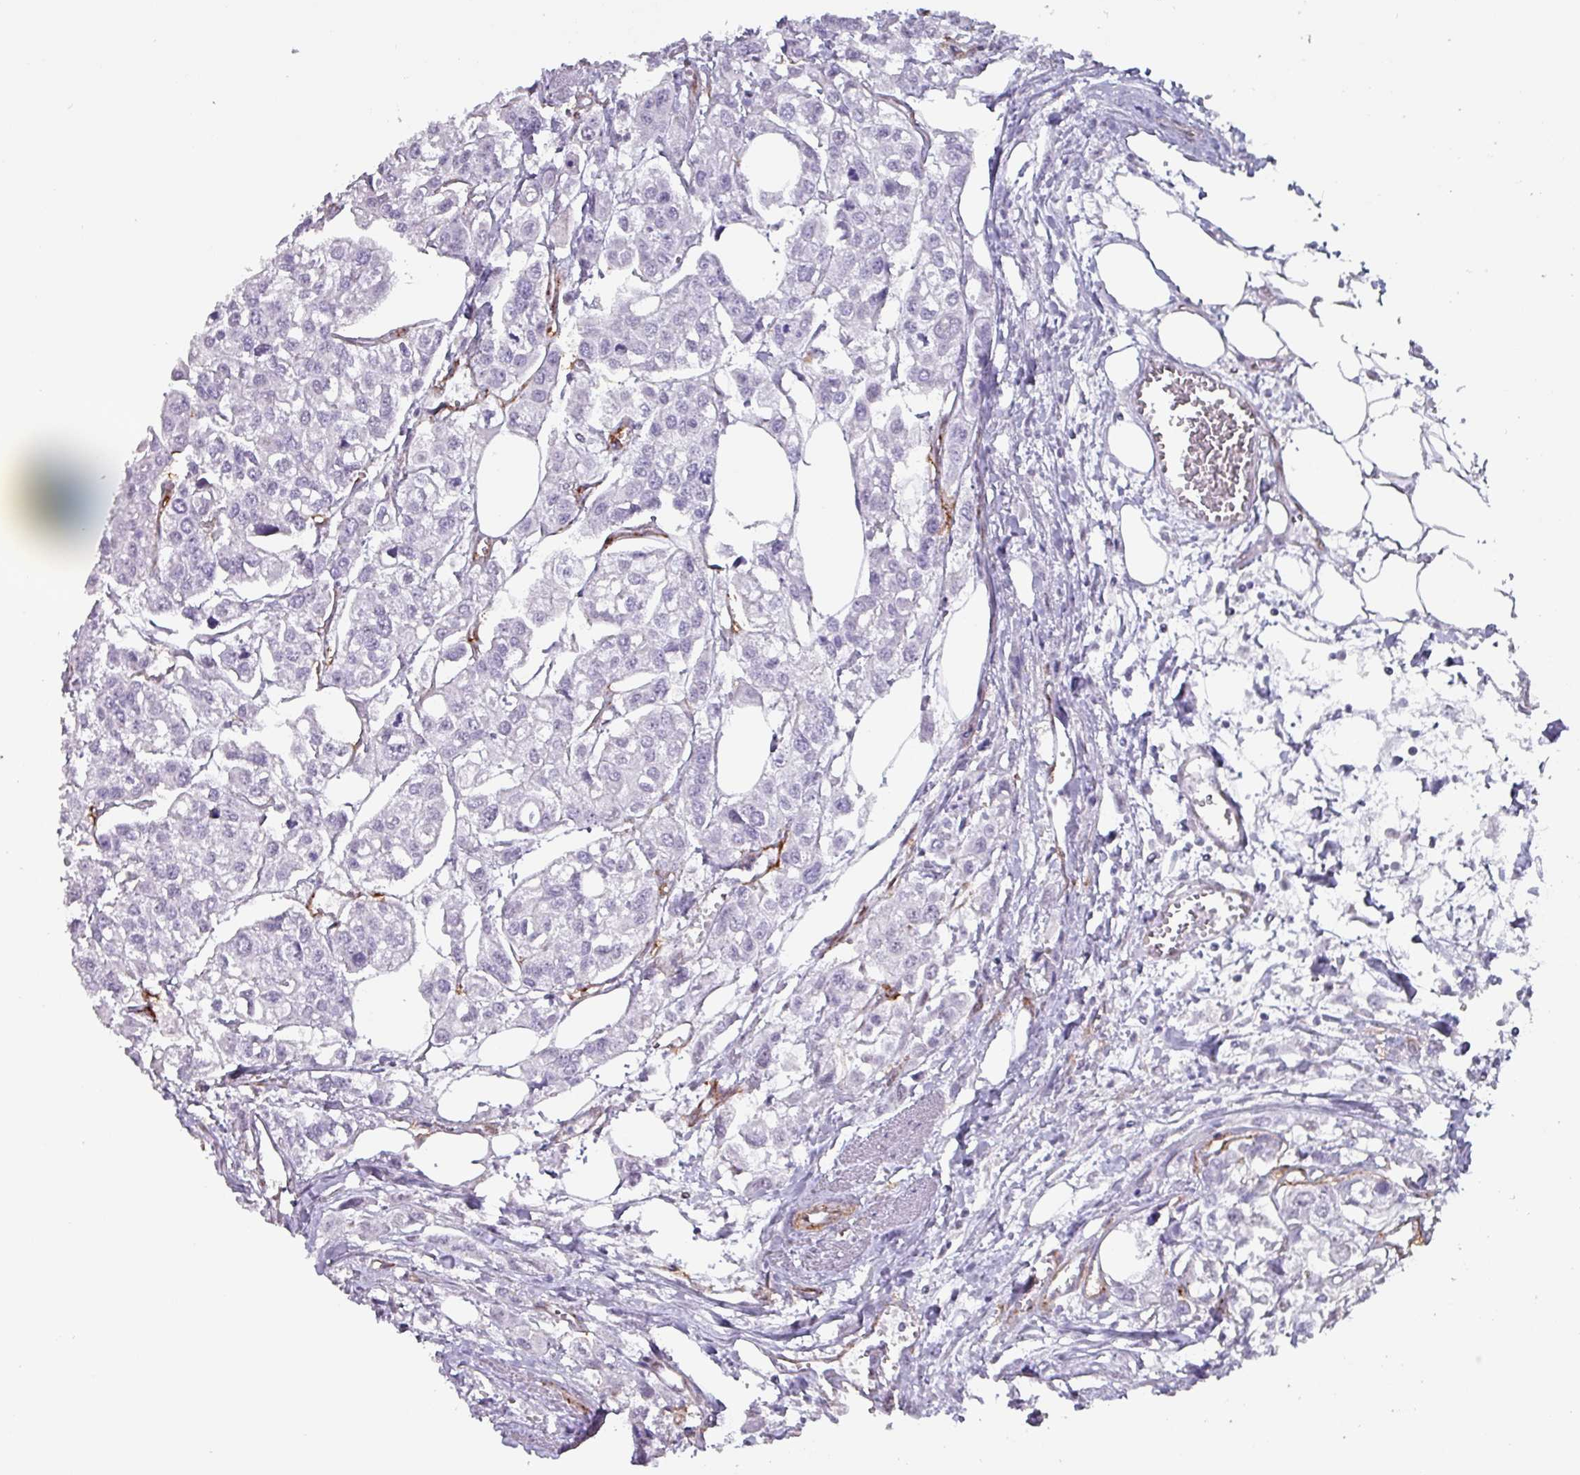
{"staining": {"intensity": "negative", "quantity": "none", "location": "none"}, "tissue": "urothelial cancer", "cell_type": "Tumor cells", "image_type": "cancer", "snomed": [{"axis": "morphology", "description": "Urothelial carcinoma, High grade"}, {"axis": "topography", "description": "Urinary bladder"}], "caption": "Immunohistochemistry photomicrograph of human high-grade urothelial carcinoma stained for a protein (brown), which demonstrates no expression in tumor cells.", "gene": "ZNF816-ZNF321P", "patient": {"sex": "male", "age": 67}}